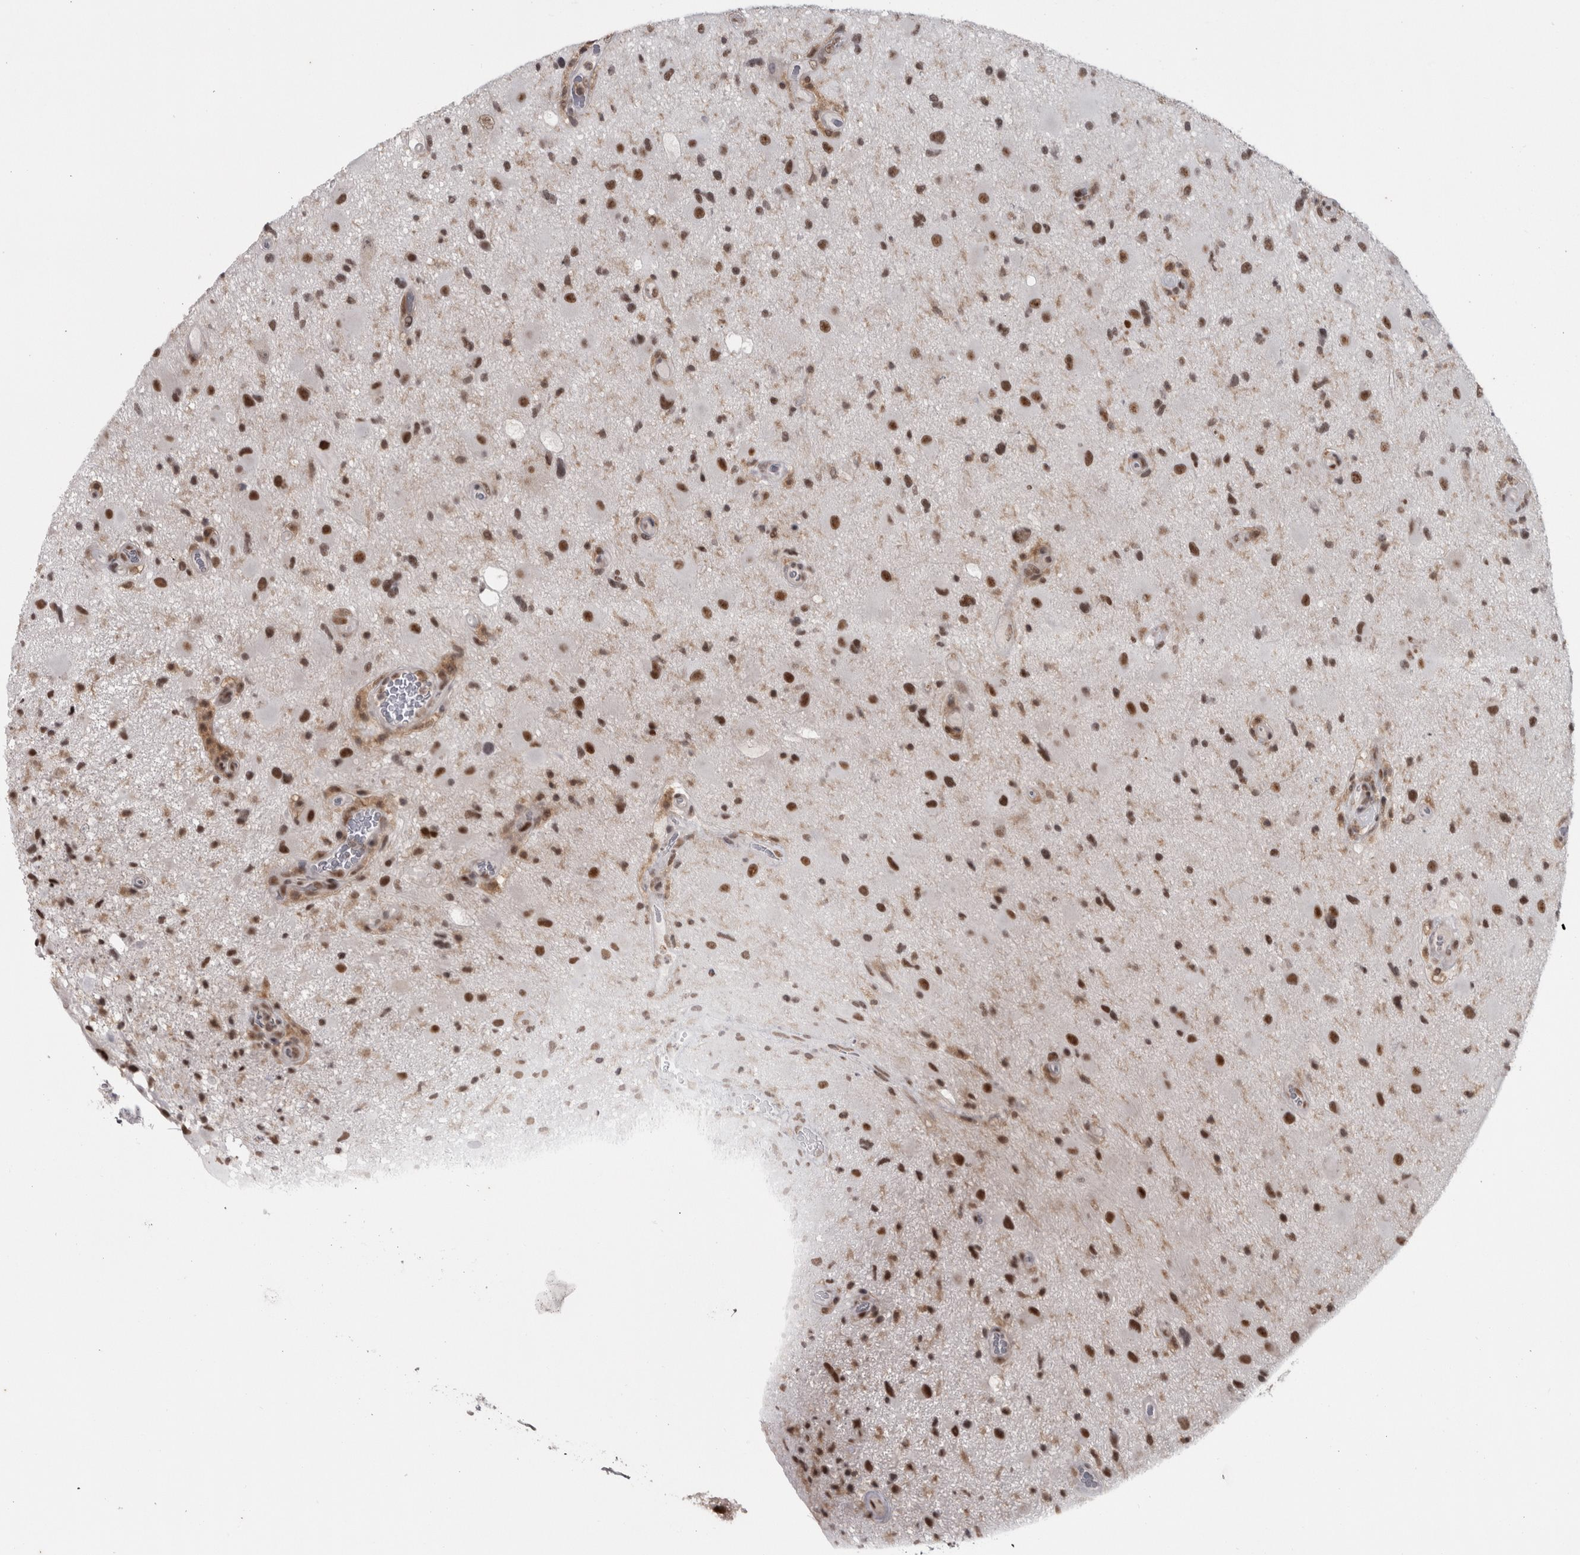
{"staining": {"intensity": "moderate", "quantity": ">75%", "location": "nuclear"}, "tissue": "glioma", "cell_type": "Tumor cells", "image_type": "cancer", "snomed": [{"axis": "morphology", "description": "Glioma, malignant, High grade"}, {"axis": "topography", "description": "Brain"}], "caption": "Glioma was stained to show a protein in brown. There is medium levels of moderate nuclear staining in about >75% of tumor cells.", "gene": "MICU3", "patient": {"sex": "male", "age": 33}}